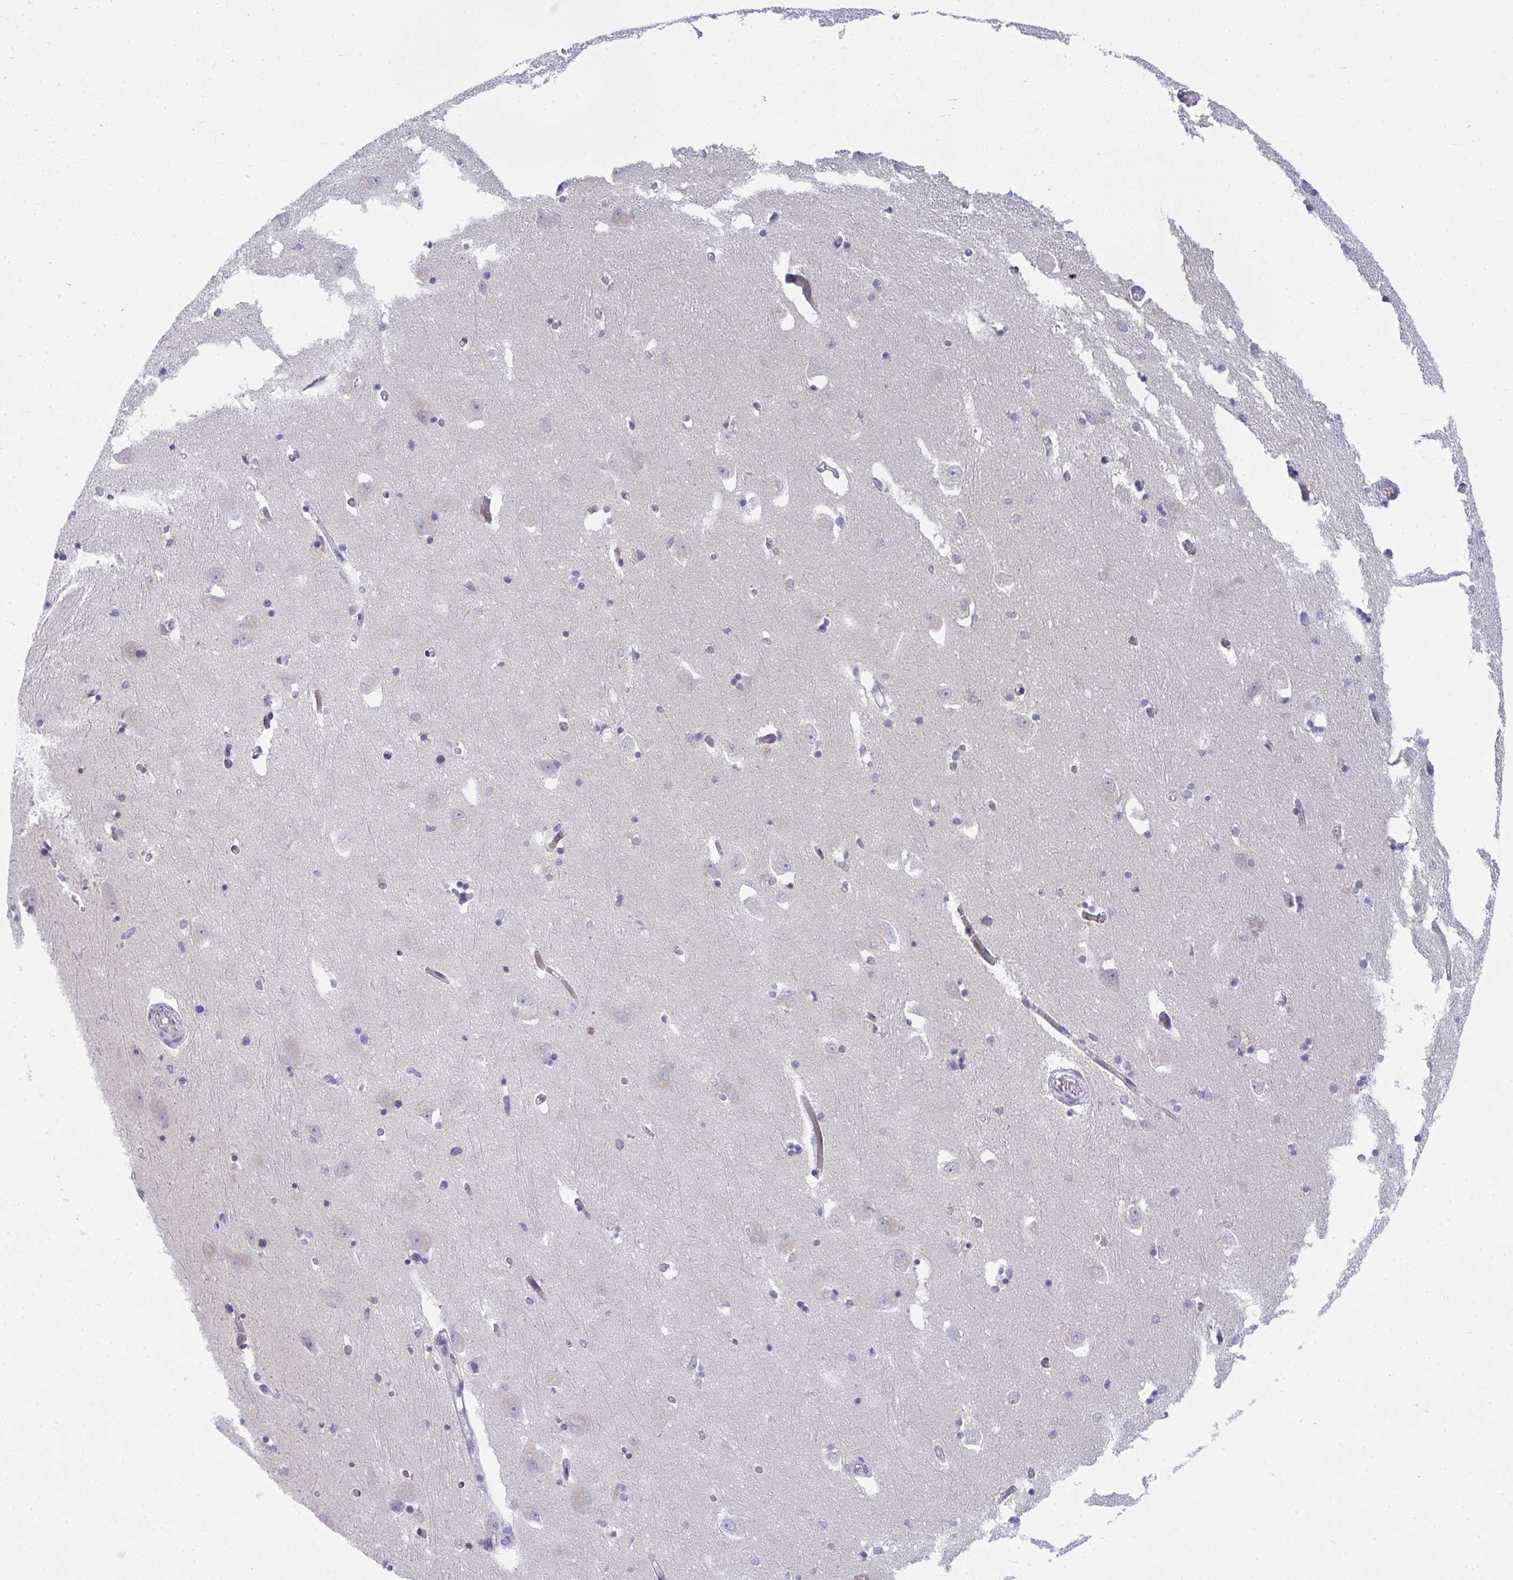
{"staining": {"intensity": "negative", "quantity": "none", "location": "none"}, "tissue": "caudate", "cell_type": "Glial cells", "image_type": "normal", "snomed": [{"axis": "morphology", "description": "Normal tissue, NOS"}, {"axis": "topography", "description": "Lateral ventricle wall"}, {"axis": "topography", "description": "Hippocampus"}], "caption": "An image of human caudate is negative for staining in glial cells.", "gene": "TMEM82", "patient": {"sex": "female", "age": 63}}